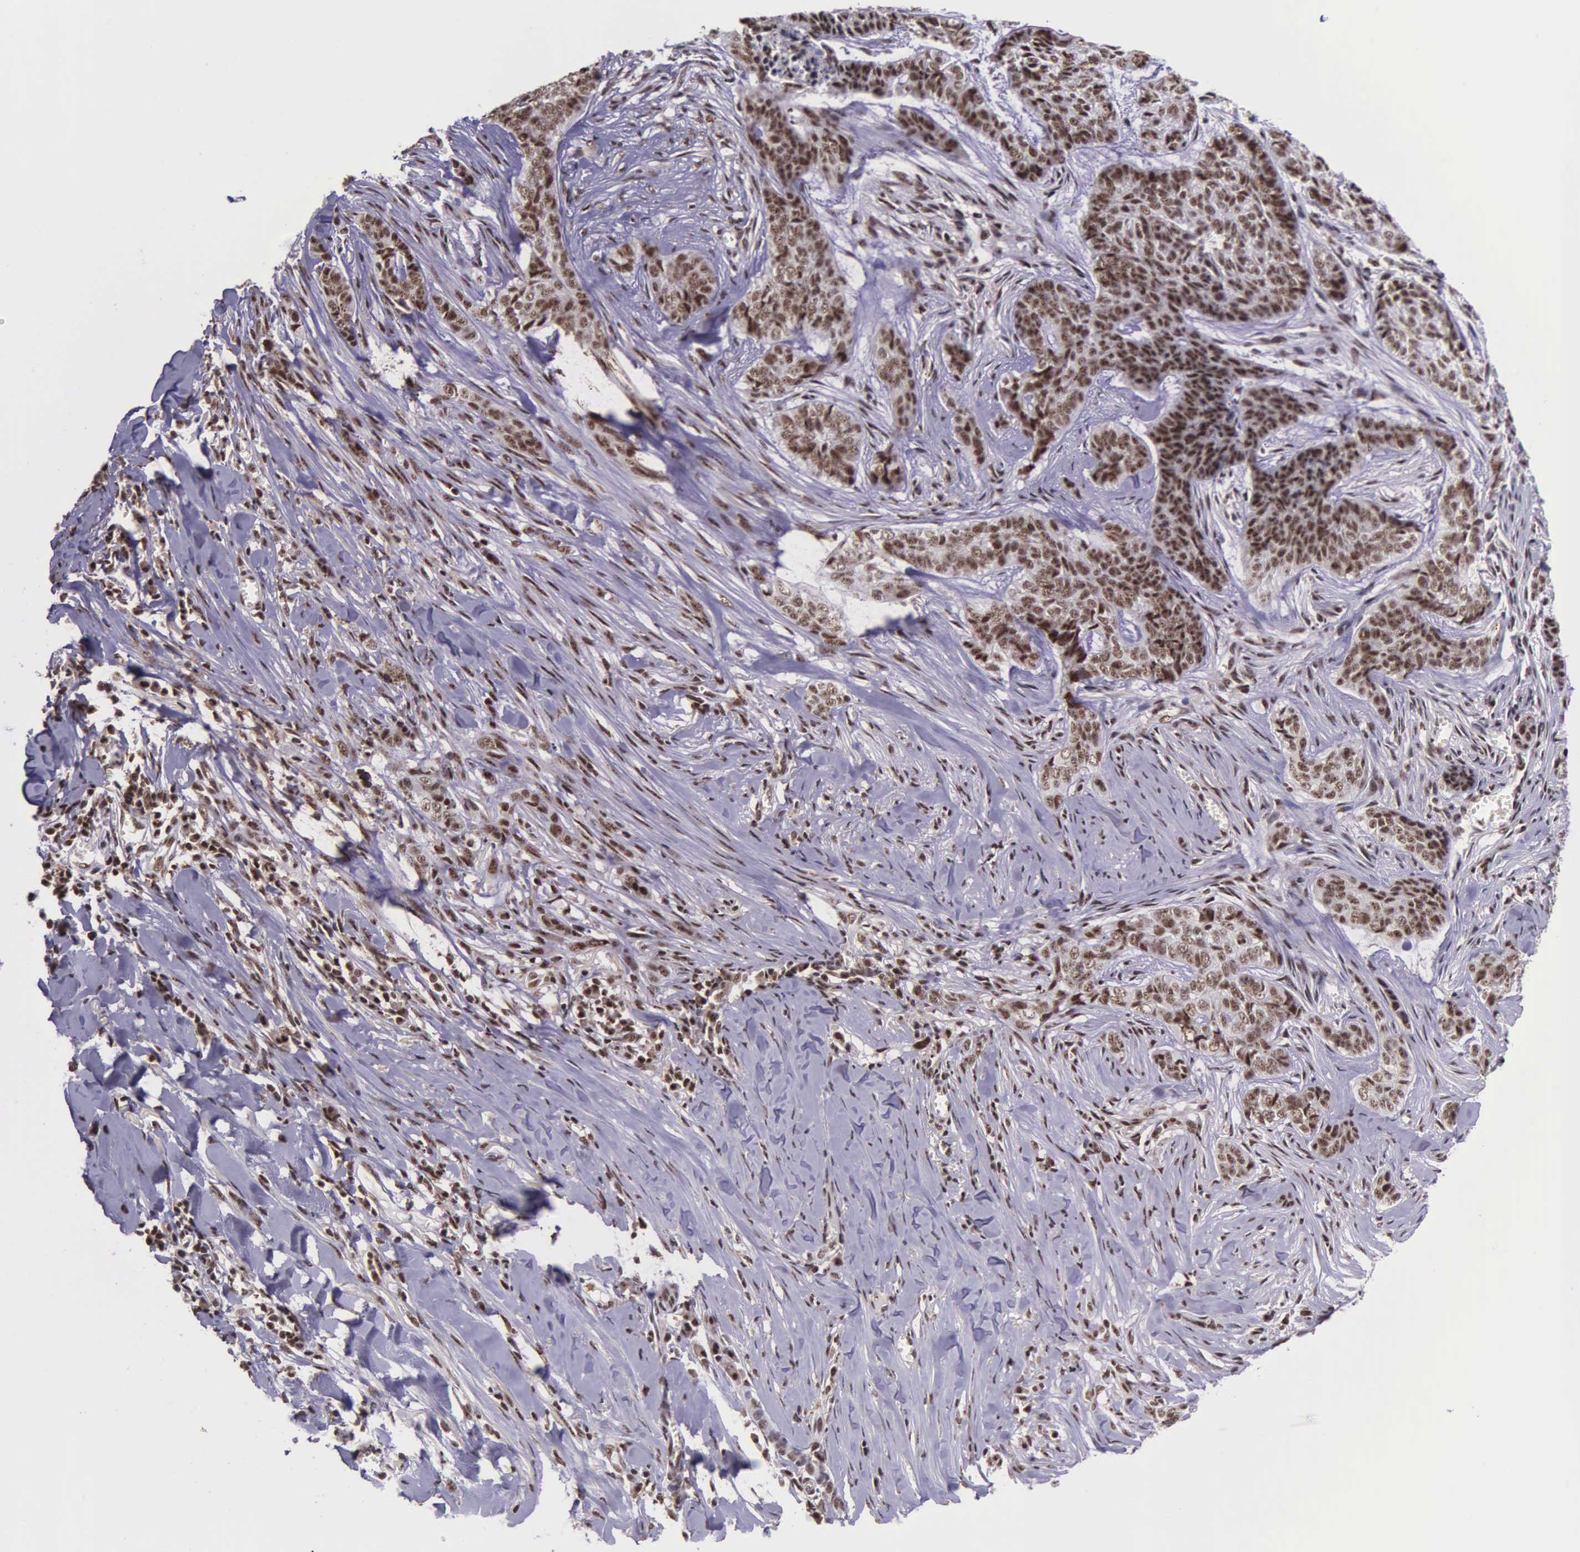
{"staining": {"intensity": "moderate", "quantity": ">75%", "location": "nuclear"}, "tissue": "skin cancer", "cell_type": "Tumor cells", "image_type": "cancer", "snomed": [{"axis": "morphology", "description": "Normal tissue, NOS"}, {"axis": "morphology", "description": "Basal cell carcinoma"}, {"axis": "topography", "description": "Skin"}], "caption": "The immunohistochemical stain shows moderate nuclear positivity in tumor cells of skin cancer (basal cell carcinoma) tissue.", "gene": "FAM47A", "patient": {"sex": "female", "age": 65}}